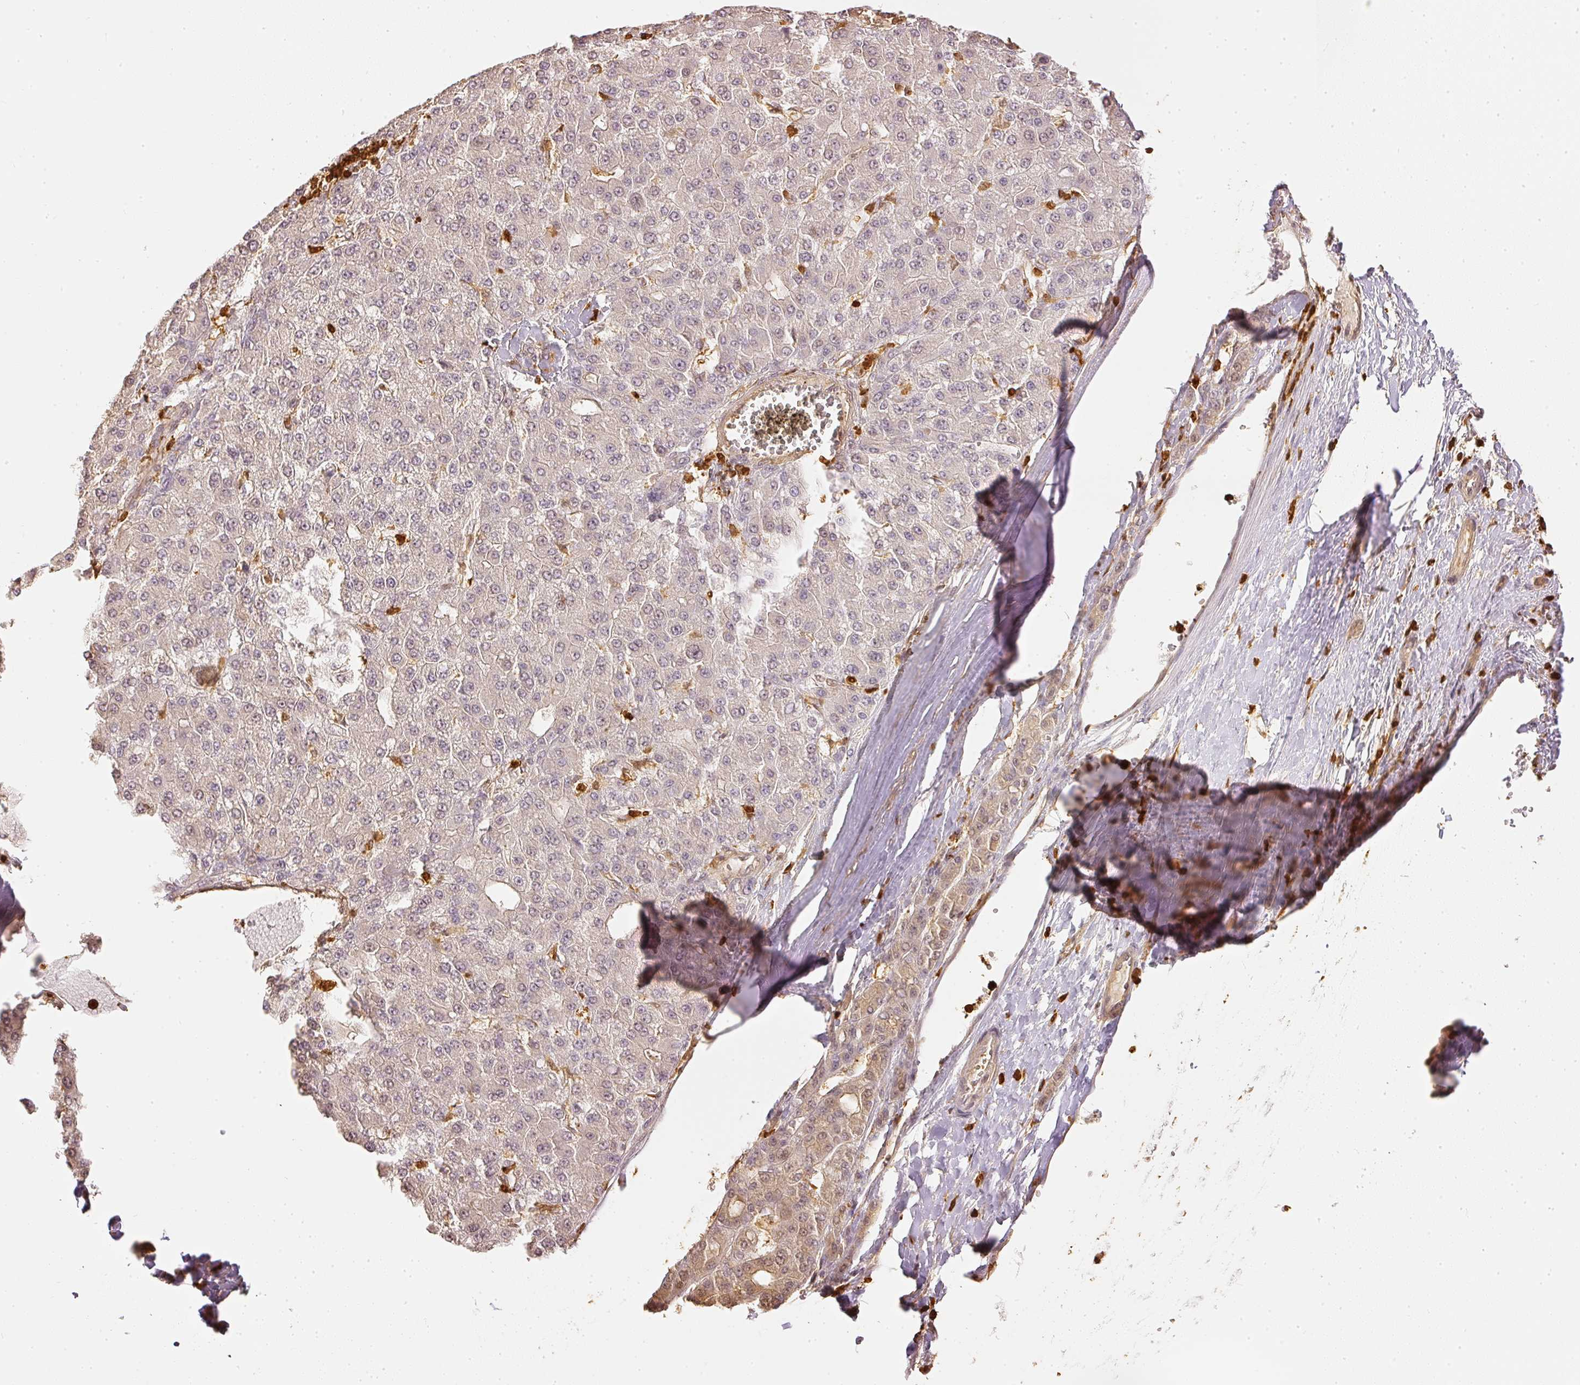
{"staining": {"intensity": "weak", "quantity": "25%-75%", "location": "cytoplasmic/membranous,nuclear"}, "tissue": "liver cancer", "cell_type": "Tumor cells", "image_type": "cancer", "snomed": [{"axis": "morphology", "description": "Carcinoma, Hepatocellular, NOS"}, {"axis": "topography", "description": "Liver"}], "caption": "Tumor cells display weak cytoplasmic/membranous and nuclear positivity in about 25%-75% of cells in liver cancer (hepatocellular carcinoma).", "gene": "PFN1", "patient": {"sex": "male", "age": 67}}